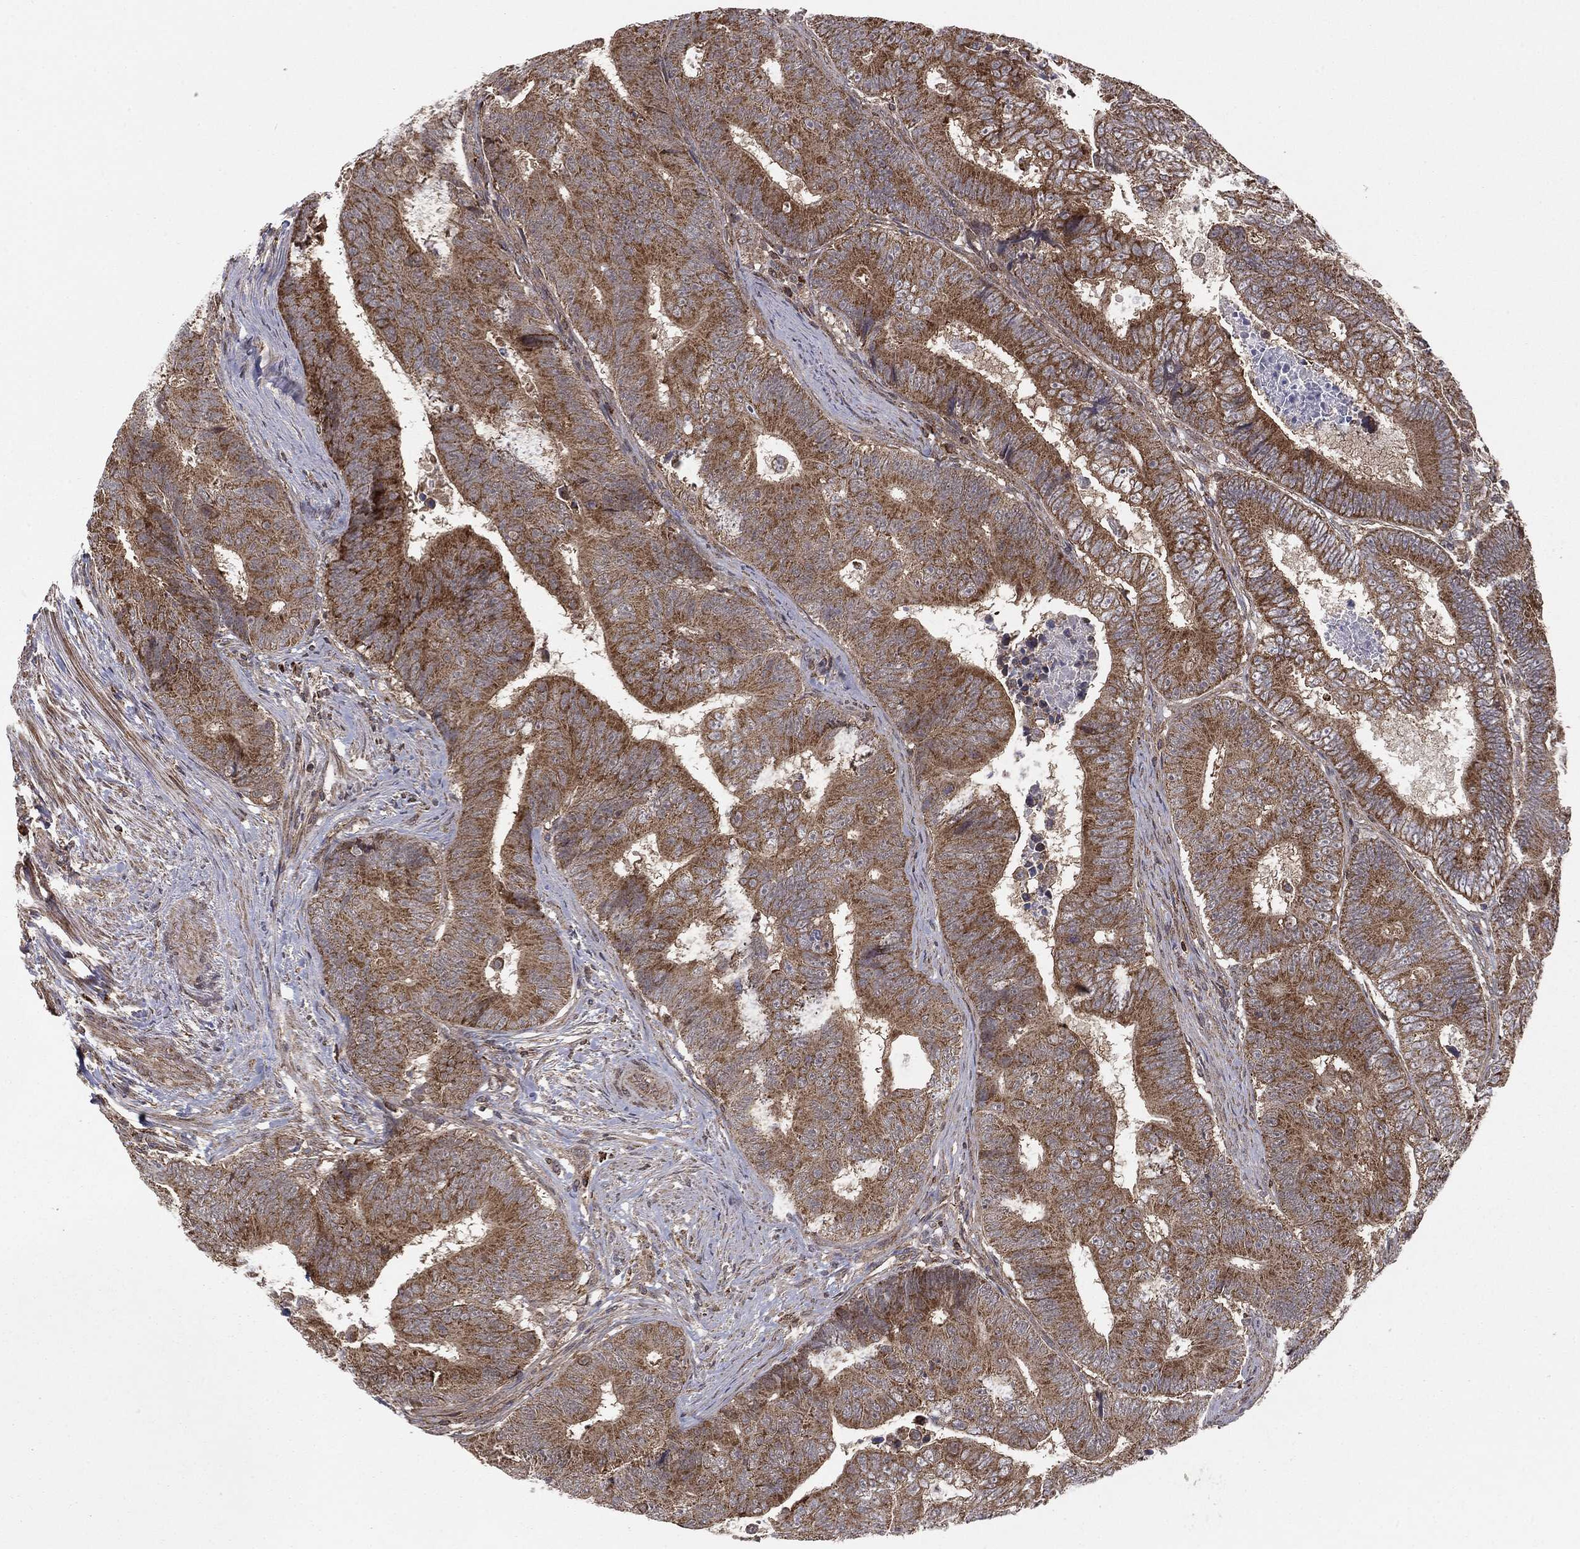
{"staining": {"intensity": "moderate", "quantity": ">75%", "location": "cytoplasmic/membranous"}, "tissue": "colorectal cancer", "cell_type": "Tumor cells", "image_type": "cancer", "snomed": [{"axis": "morphology", "description": "Adenocarcinoma, NOS"}, {"axis": "topography", "description": "Colon"}], "caption": "Brown immunohistochemical staining in human colorectal cancer displays moderate cytoplasmic/membranous staining in approximately >75% of tumor cells. The protein of interest is shown in brown color, while the nuclei are stained blue.", "gene": "MTOR", "patient": {"sex": "female", "age": 48}}